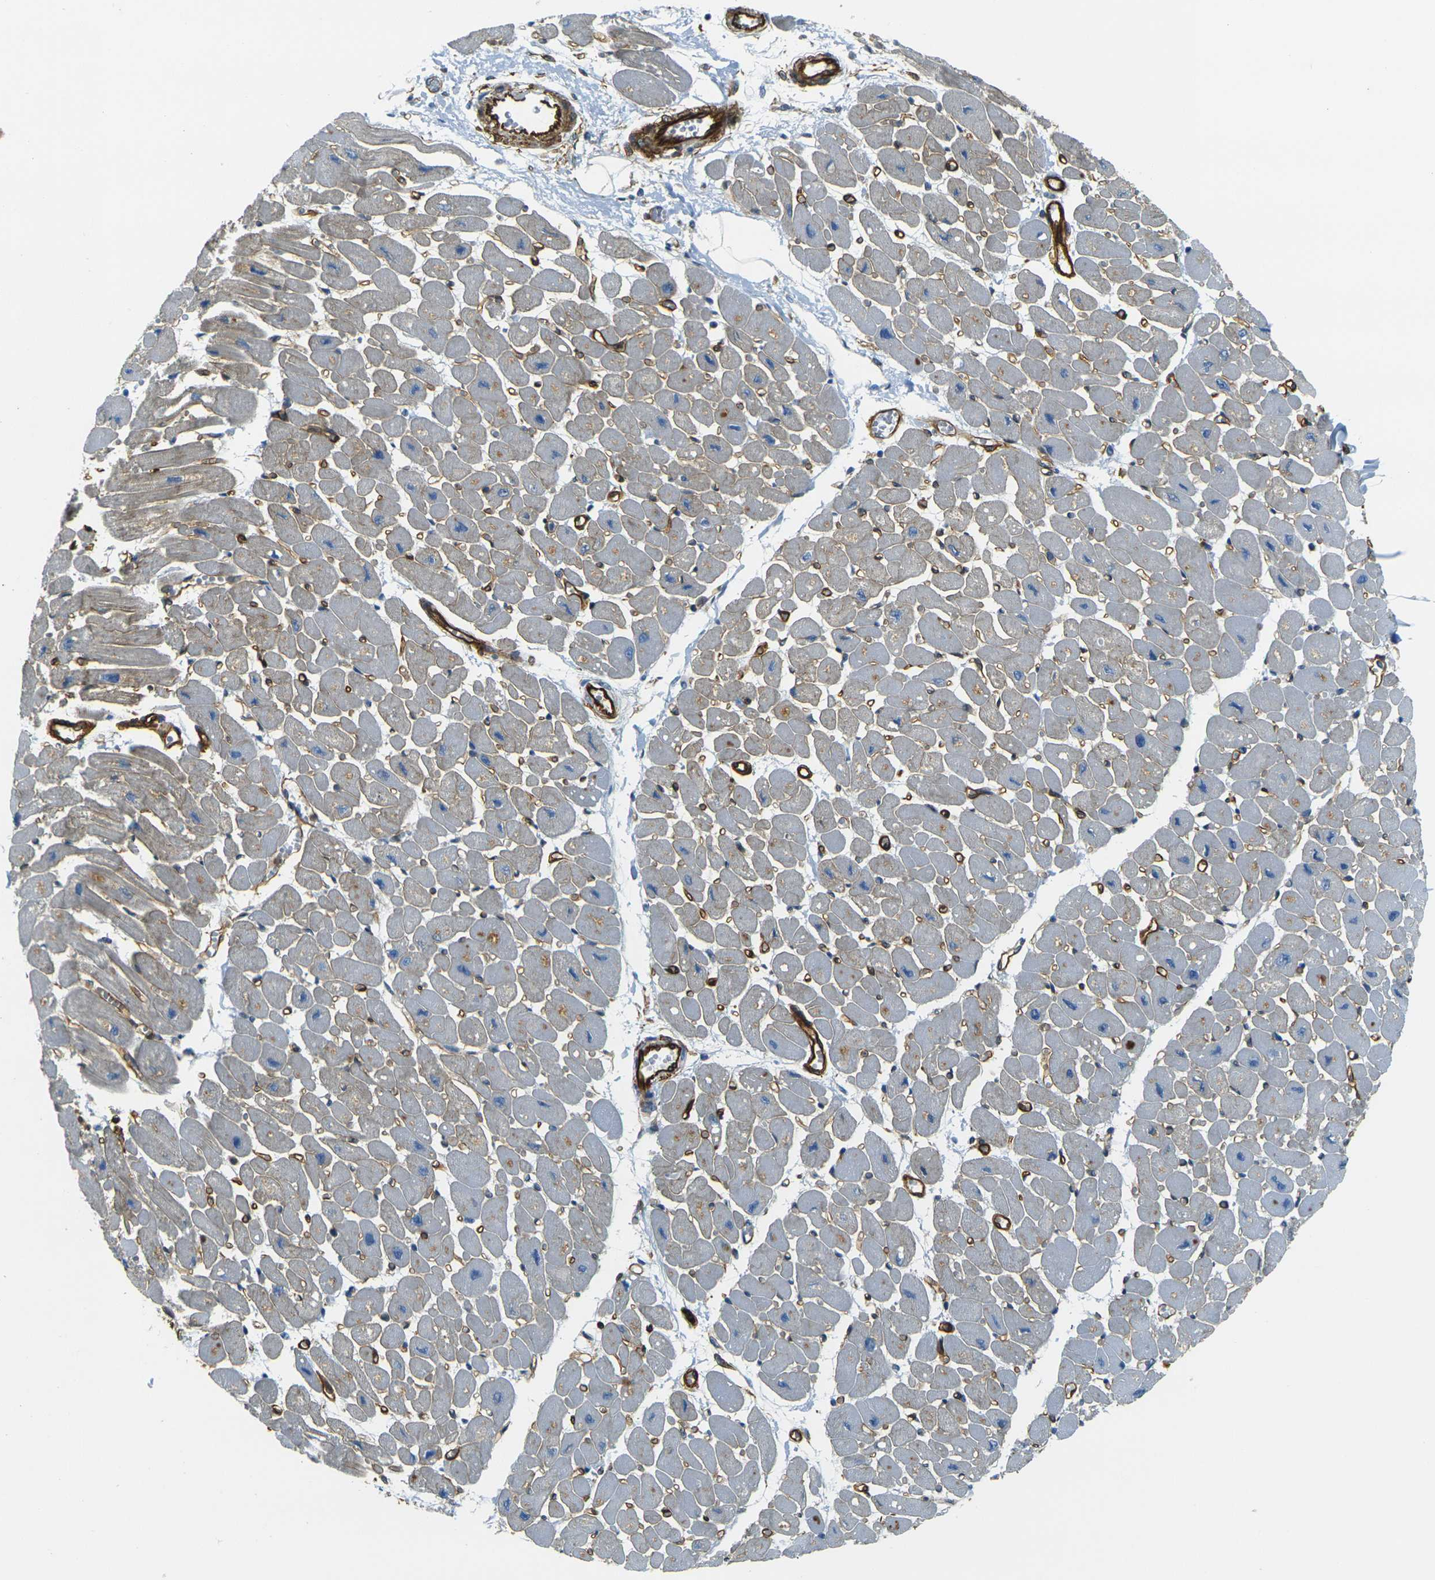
{"staining": {"intensity": "negative", "quantity": "none", "location": "none"}, "tissue": "heart muscle", "cell_type": "Cardiomyocytes", "image_type": "normal", "snomed": [{"axis": "morphology", "description": "Normal tissue, NOS"}, {"axis": "topography", "description": "Heart"}], "caption": "IHC micrograph of unremarkable heart muscle: human heart muscle stained with DAB exhibits no significant protein positivity in cardiomyocytes. (DAB (3,3'-diaminobenzidine) immunohistochemistry (IHC) visualized using brightfield microscopy, high magnification).", "gene": "EPHA7", "patient": {"sex": "female", "age": 54}}